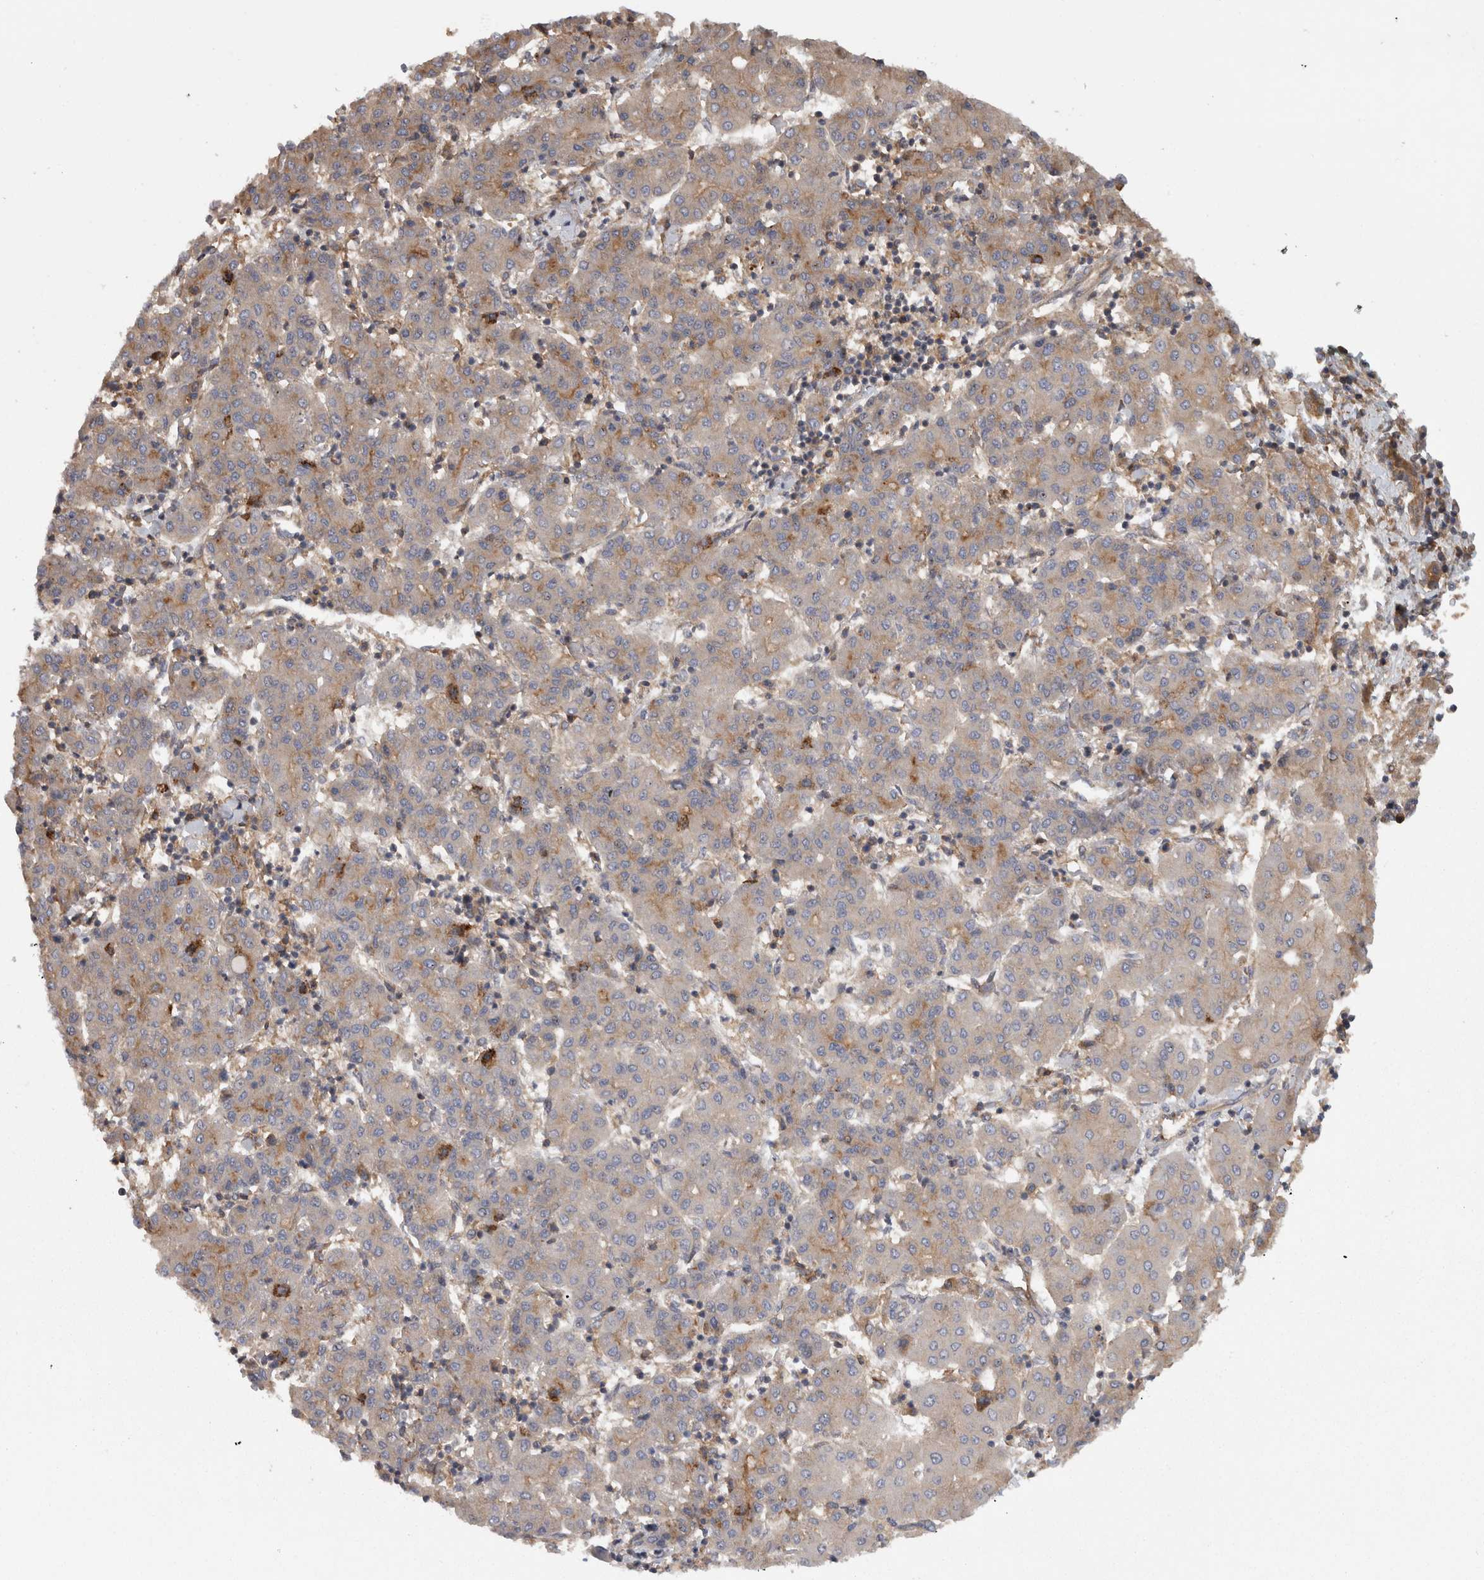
{"staining": {"intensity": "weak", "quantity": "<25%", "location": "cytoplasmic/membranous"}, "tissue": "liver cancer", "cell_type": "Tumor cells", "image_type": "cancer", "snomed": [{"axis": "morphology", "description": "Carcinoma, Hepatocellular, NOS"}, {"axis": "topography", "description": "Liver"}], "caption": "Immunohistochemistry (IHC) micrograph of neoplastic tissue: liver cancer (hepatocellular carcinoma) stained with DAB reveals no significant protein staining in tumor cells.", "gene": "SMCR8", "patient": {"sex": "male", "age": 65}}